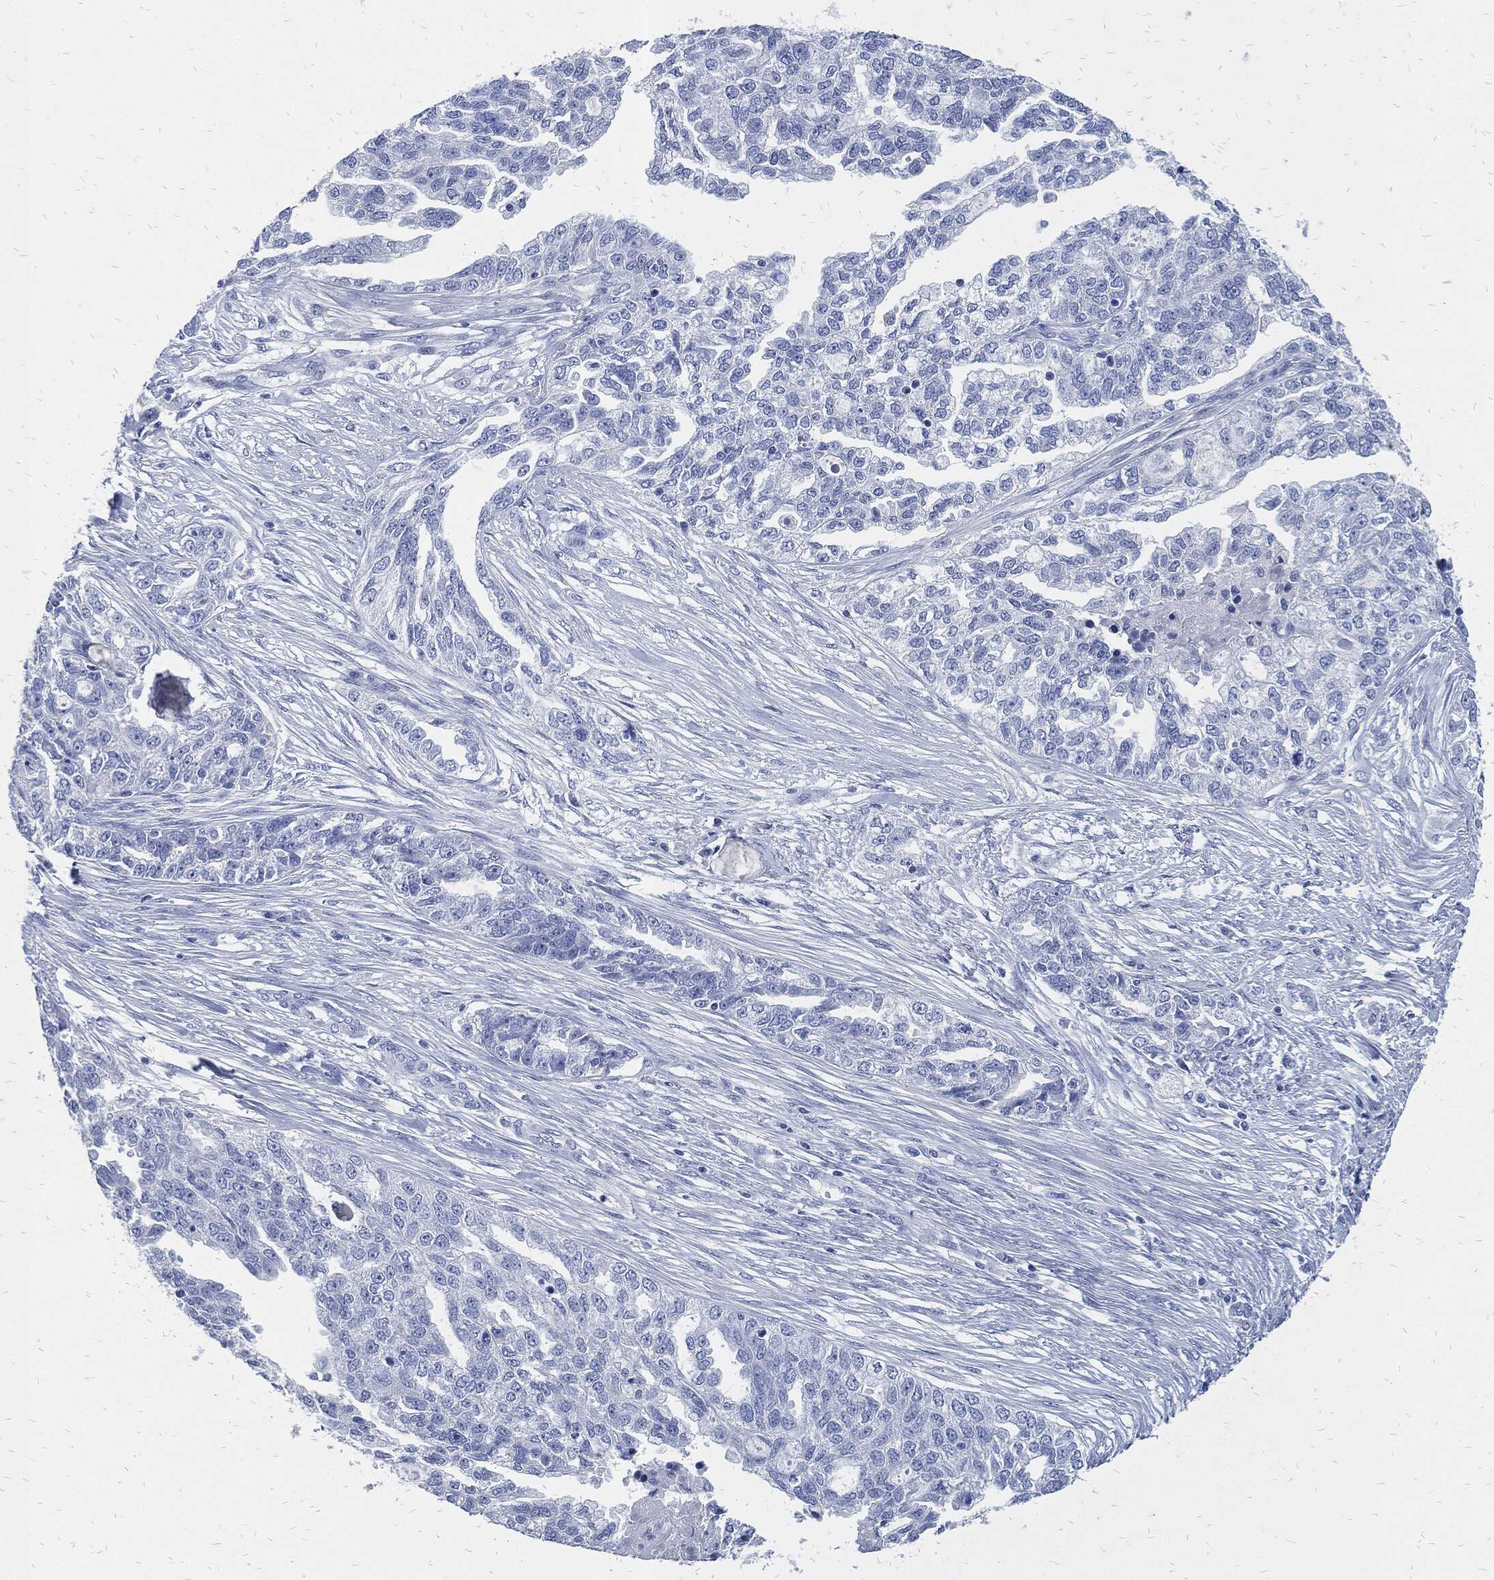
{"staining": {"intensity": "negative", "quantity": "none", "location": "none"}, "tissue": "ovarian cancer", "cell_type": "Tumor cells", "image_type": "cancer", "snomed": [{"axis": "morphology", "description": "Cystadenocarcinoma, serous, NOS"}, {"axis": "topography", "description": "Ovary"}], "caption": "This is an IHC histopathology image of human ovarian serous cystadenocarcinoma. There is no positivity in tumor cells.", "gene": "FABP4", "patient": {"sex": "female", "age": 51}}